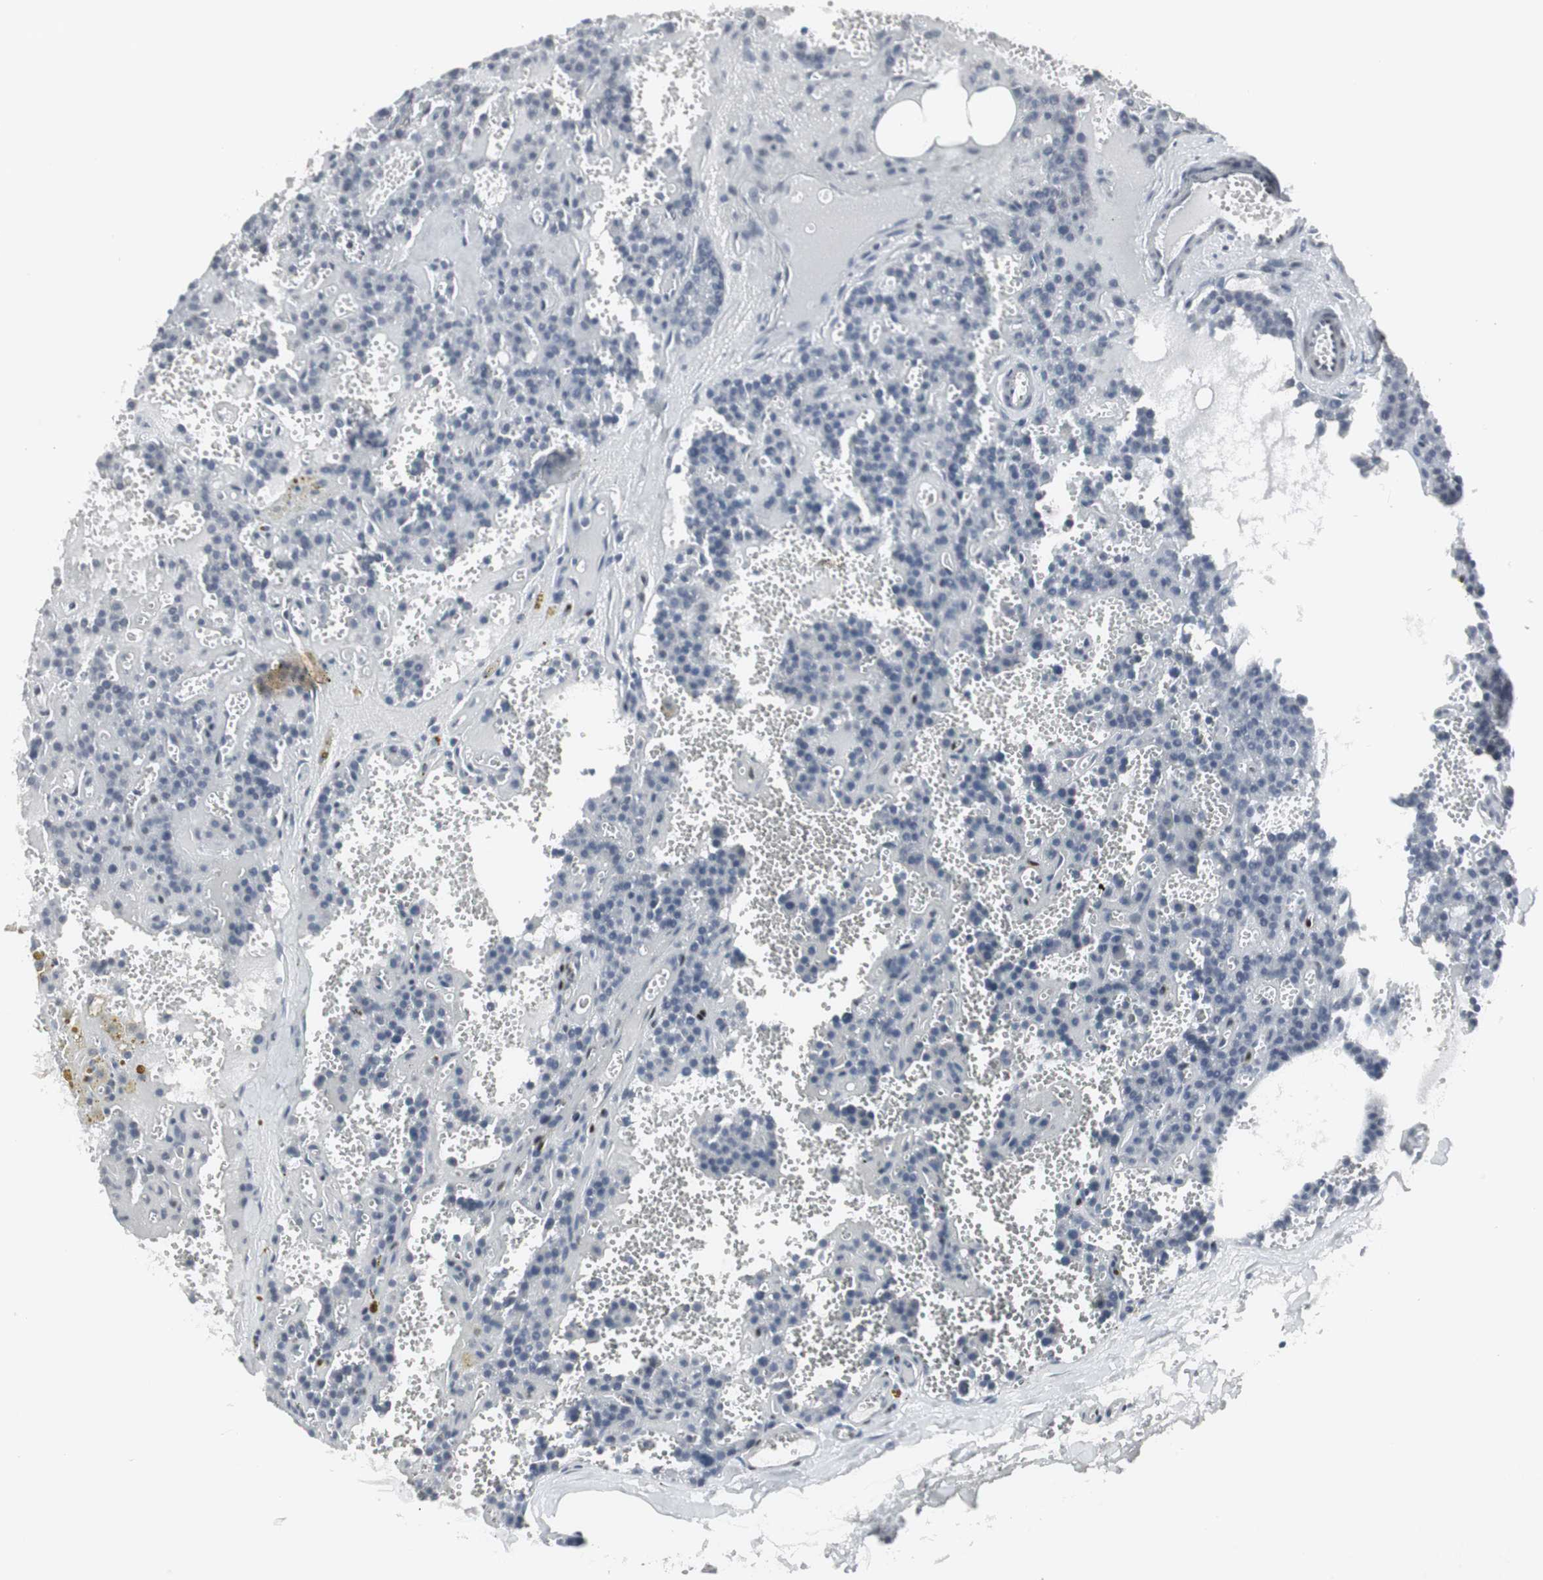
{"staining": {"intensity": "negative", "quantity": "none", "location": "none"}, "tissue": "parathyroid gland", "cell_type": "Glandular cells", "image_type": "normal", "snomed": [{"axis": "morphology", "description": "Normal tissue, NOS"}, {"axis": "topography", "description": "Parathyroid gland"}], "caption": "Immunohistochemistry photomicrograph of unremarkable parathyroid gland: human parathyroid gland stained with DAB demonstrates no significant protein expression in glandular cells.", "gene": "PPP1R14A", "patient": {"sex": "male", "age": 25}}